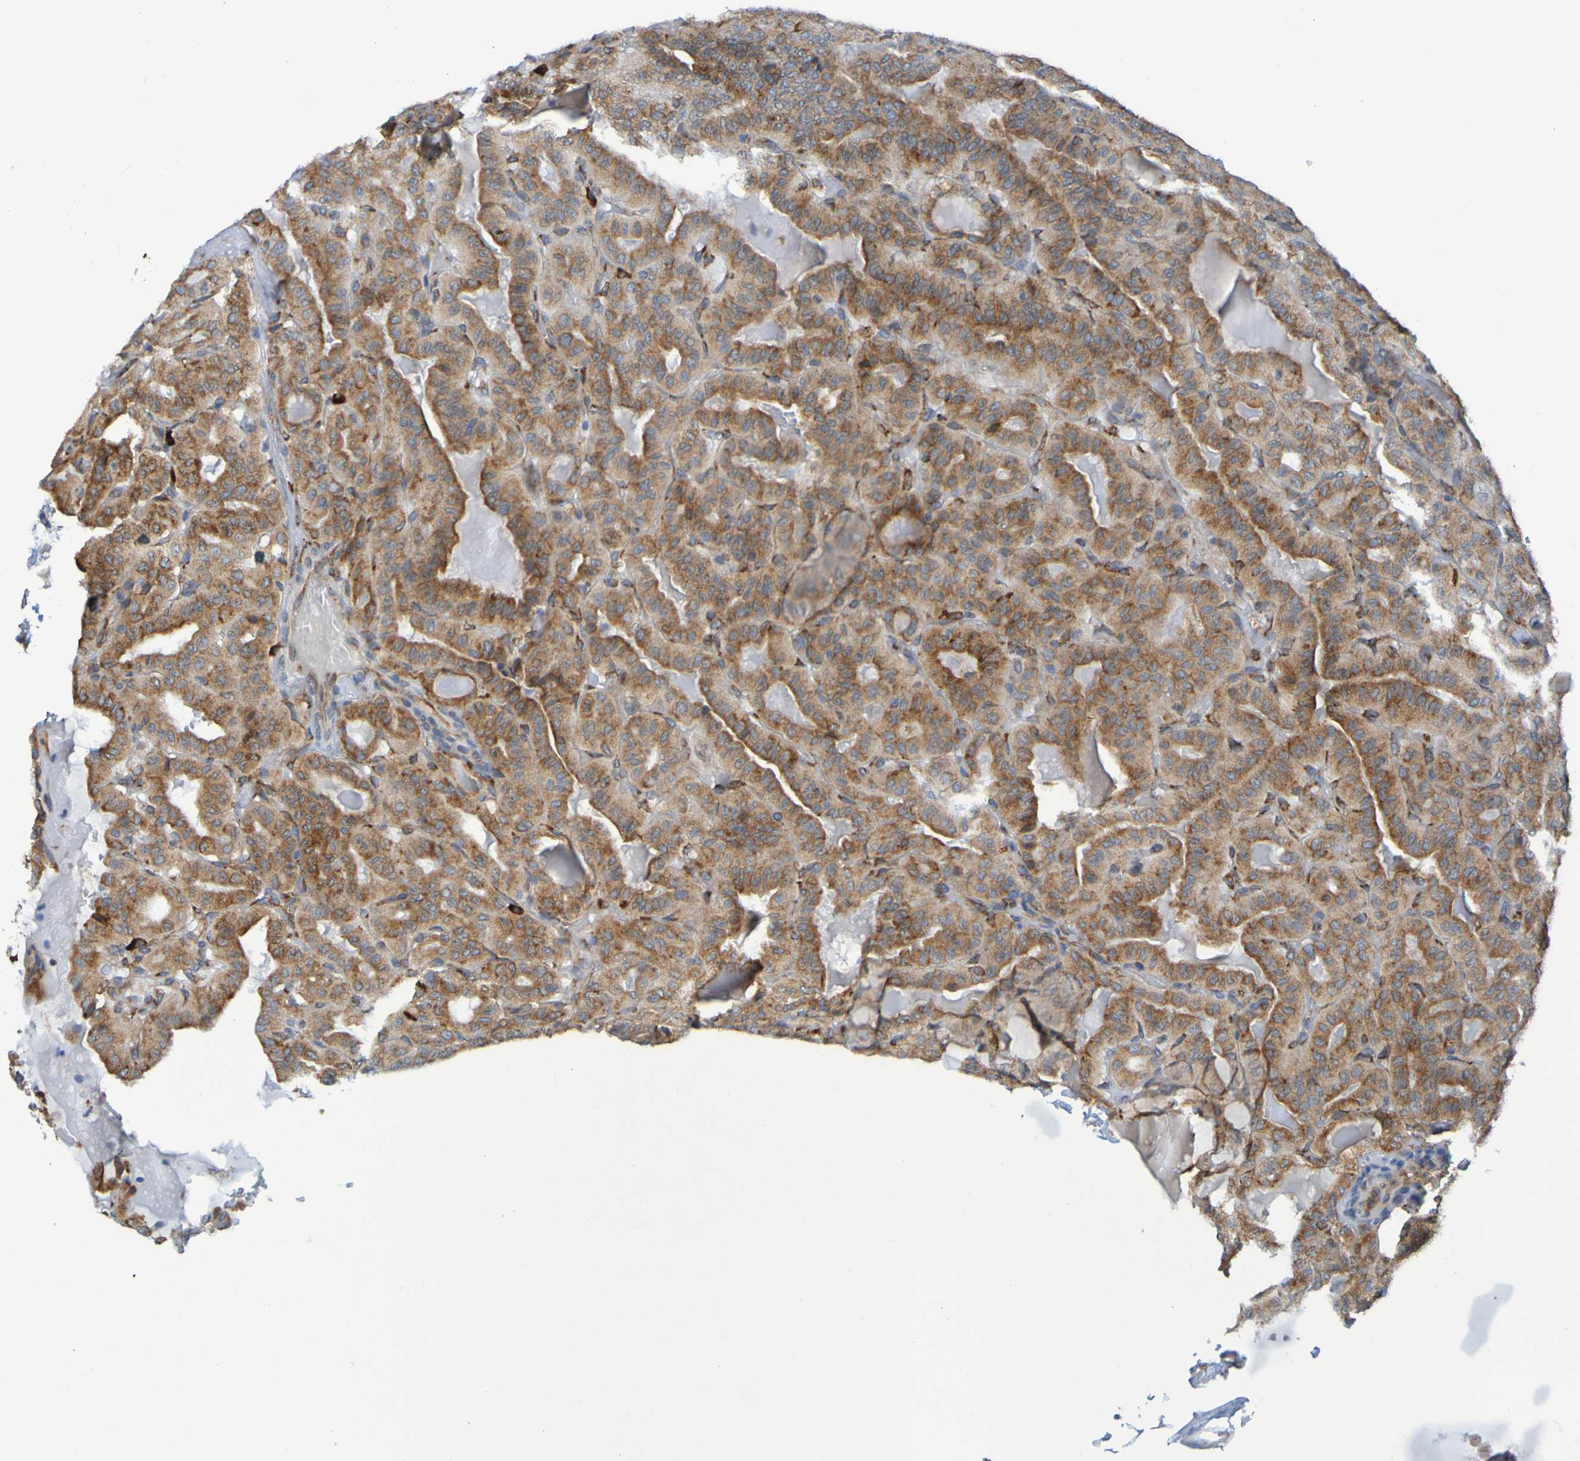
{"staining": {"intensity": "moderate", "quantity": ">75%", "location": "cytoplasmic/membranous"}, "tissue": "thyroid cancer", "cell_type": "Tumor cells", "image_type": "cancer", "snomed": [{"axis": "morphology", "description": "Papillary adenocarcinoma, NOS"}, {"axis": "topography", "description": "Thyroid gland"}], "caption": "This photomicrograph shows thyroid cancer stained with IHC to label a protein in brown. The cytoplasmic/membranous of tumor cells show moderate positivity for the protein. Nuclei are counter-stained blue.", "gene": "SSR1", "patient": {"sex": "male", "age": 77}}